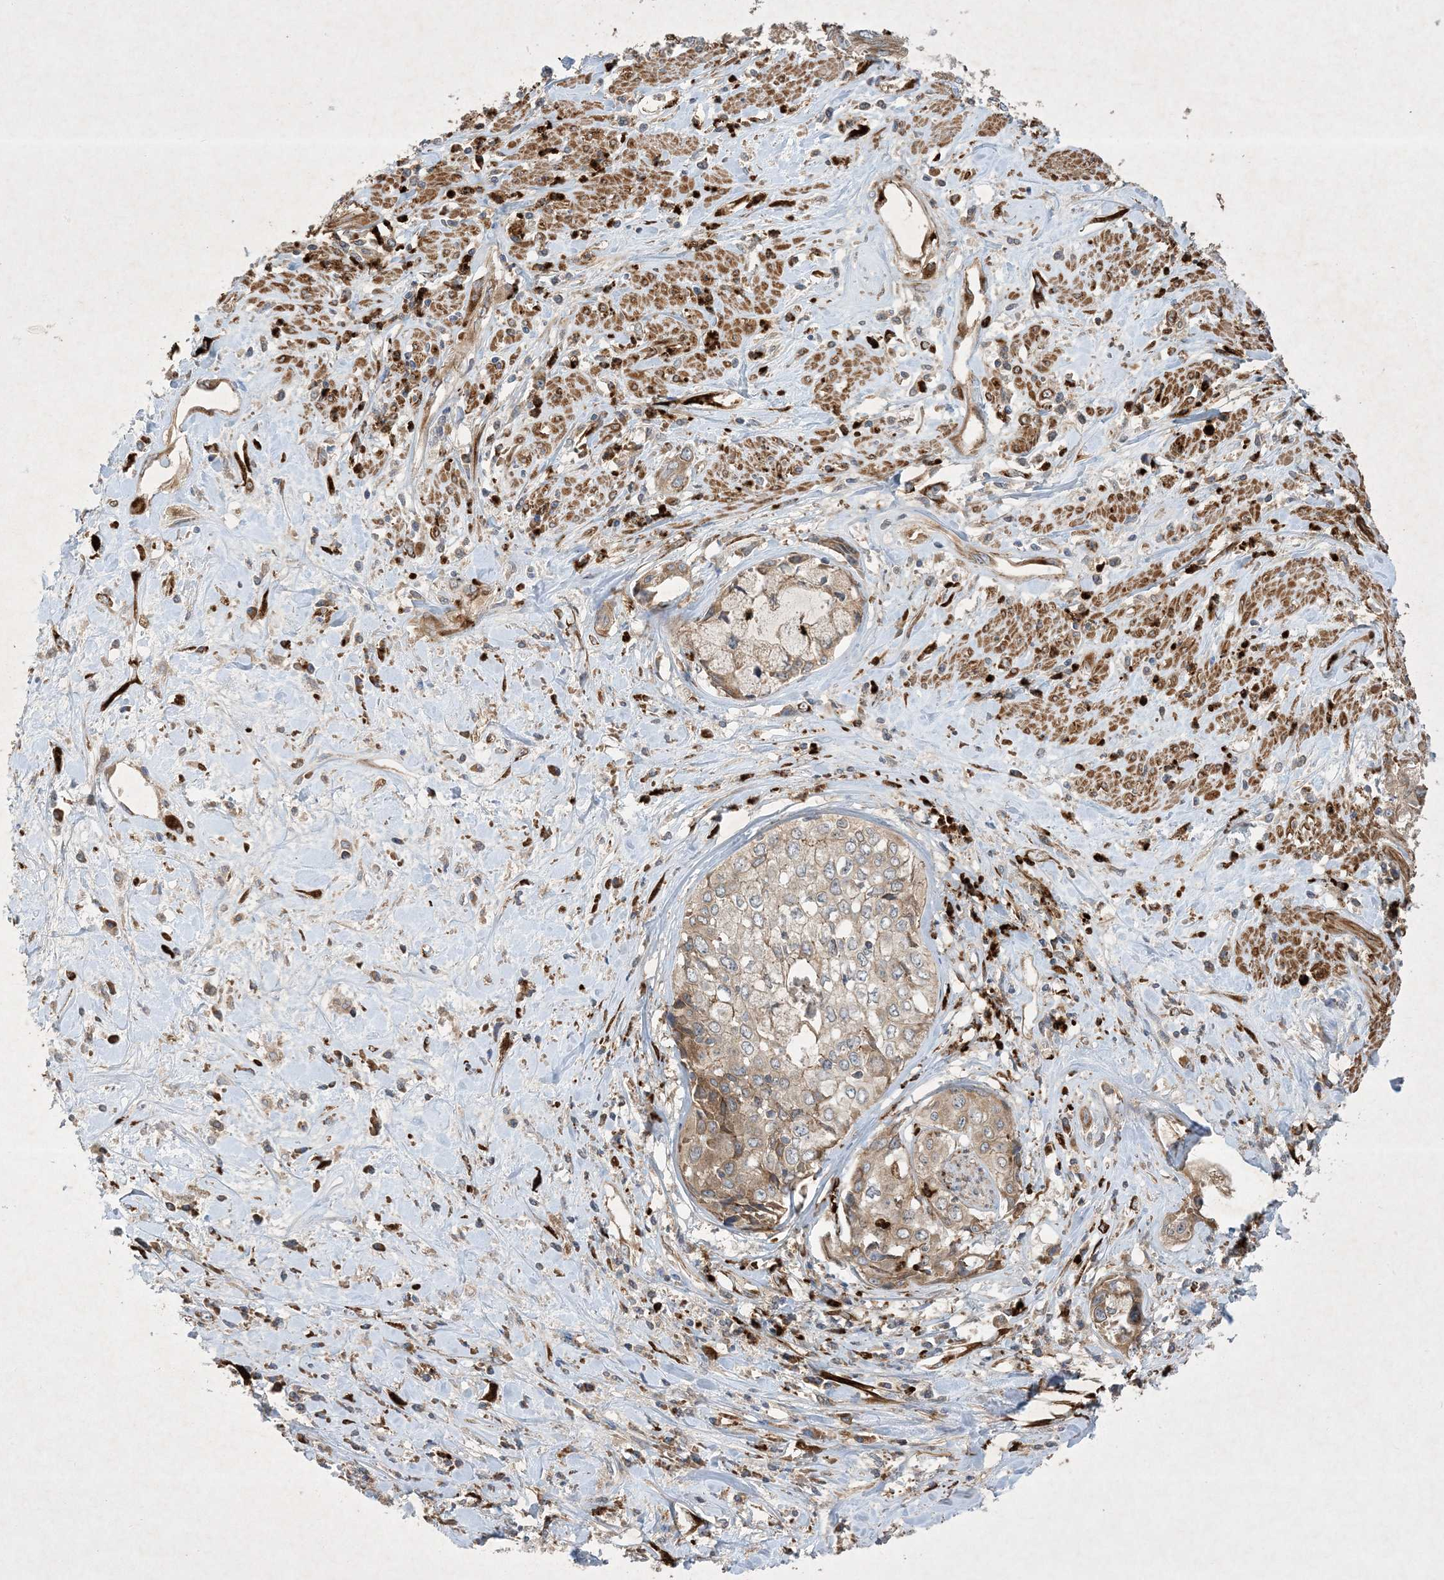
{"staining": {"intensity": "weak", "quantity": ">75%", "location": "cytoplasmic/membranous"}, "tissue": "cervical cancer", "cell_type": "Tumor cells", "image_type": "cancer", "snomed": [{"axis": "morphology", "description": "Squamous cell carcinoma, NOS"}, {"axis": "topography", "description": "Cervix"}], "caption": "Cervical squamous cell carcinoma stained with a protein marker exhibits weak staining in tumor cells.", "gene": "OTOP1", "patient": {"sex": "female", "age": 31}}